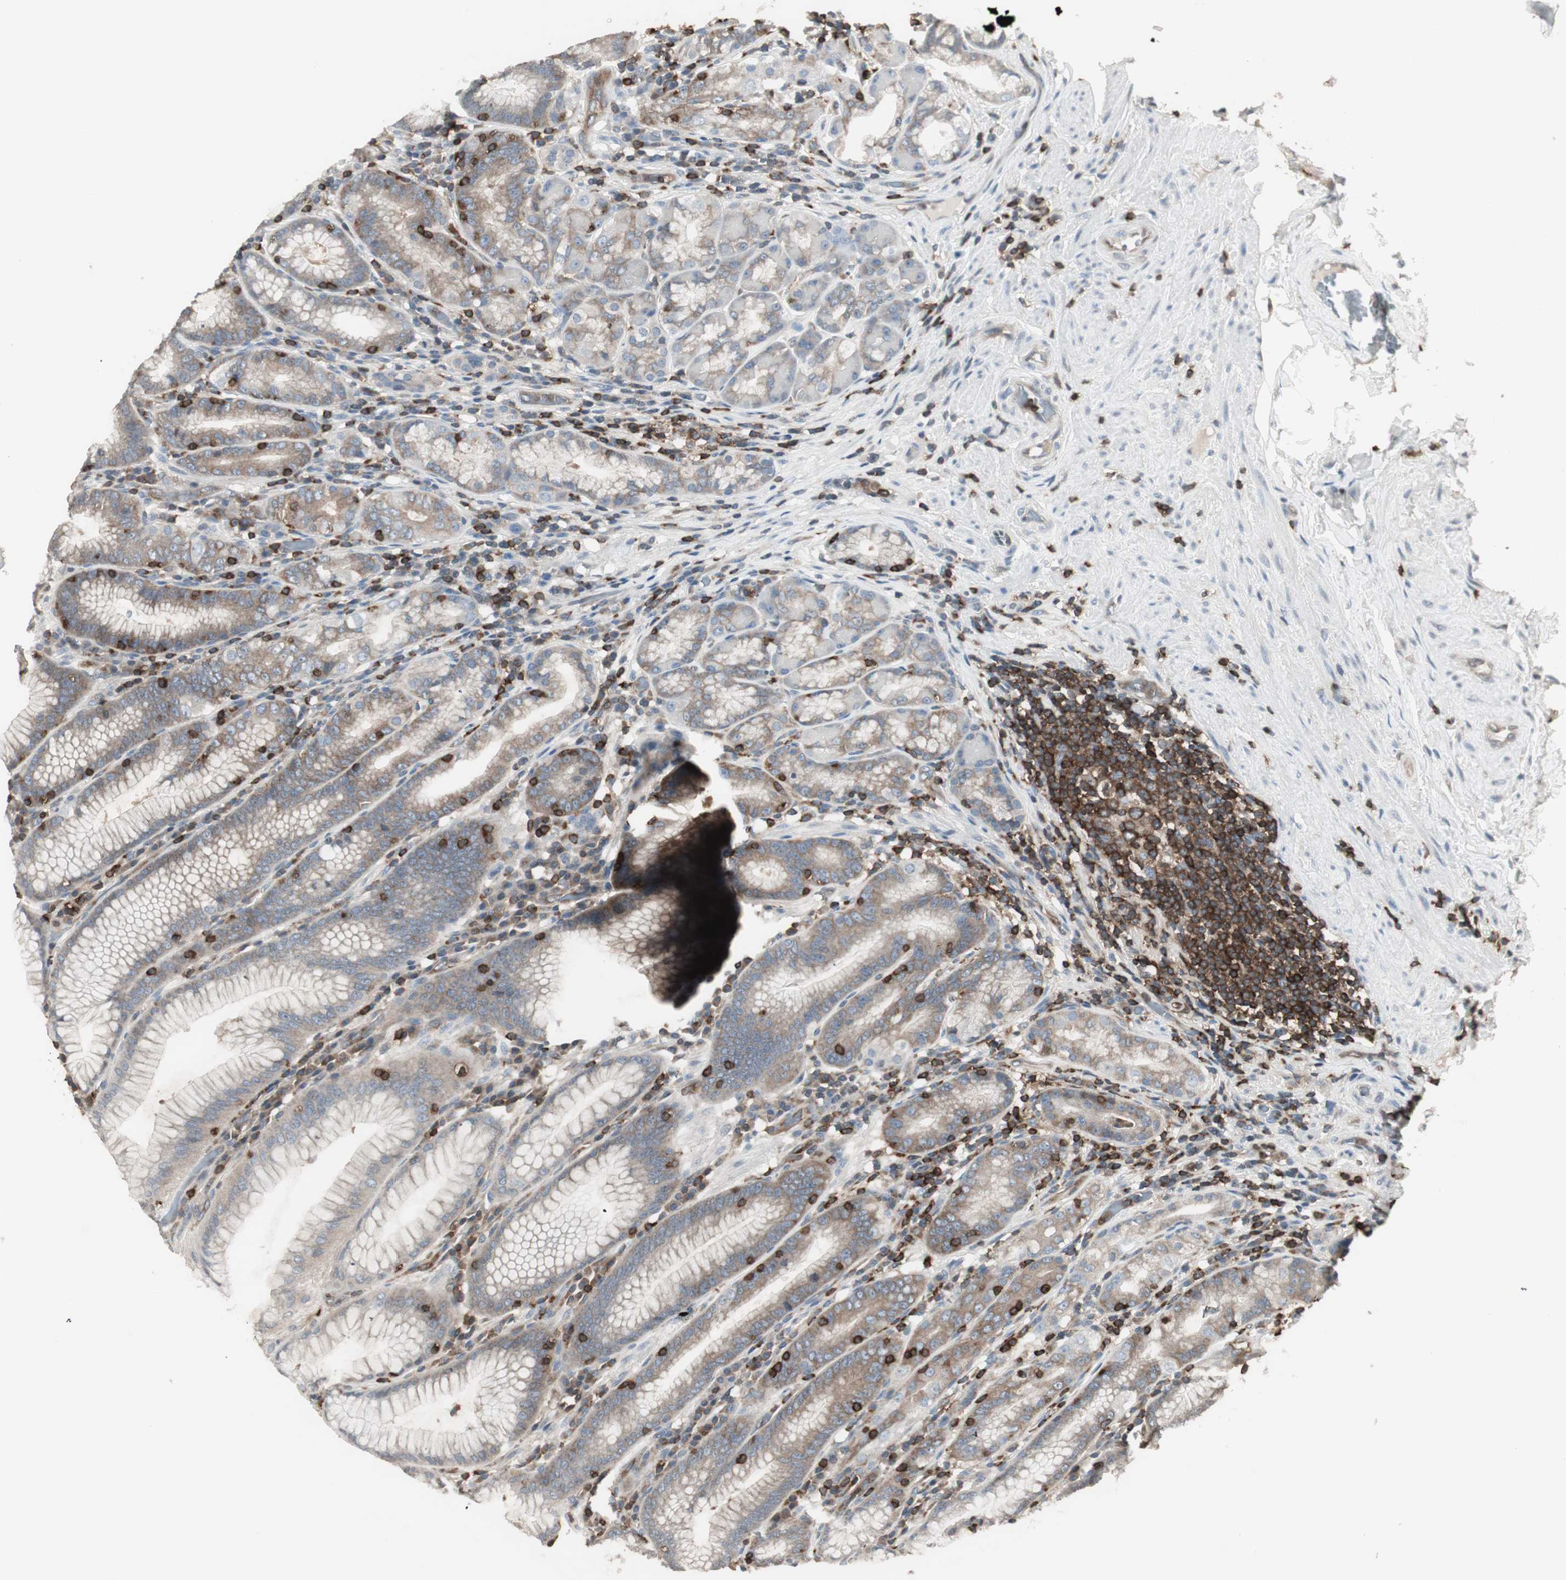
{"staining": {"intensity": "moderate", "quantity": "25%-75%", "location": "cytoplasmic/membranous"}, "tissue": "stomach", "cell_type": "Glandular cells", "image_type": "normal", "snomed": [{"axis": "morphology", "description": "Normal tissue, NOS"}, {"axis": "topography", "description": "Stomach, lower"}], "caption": "Human stomach stained for a protein (brown) exhibits moderate cytoplasmic/membranous positive expression in about 25%-75% of glandular cells.", "gene": "ARHGEF1", "patient": {"sex": "female", "age": 76}}